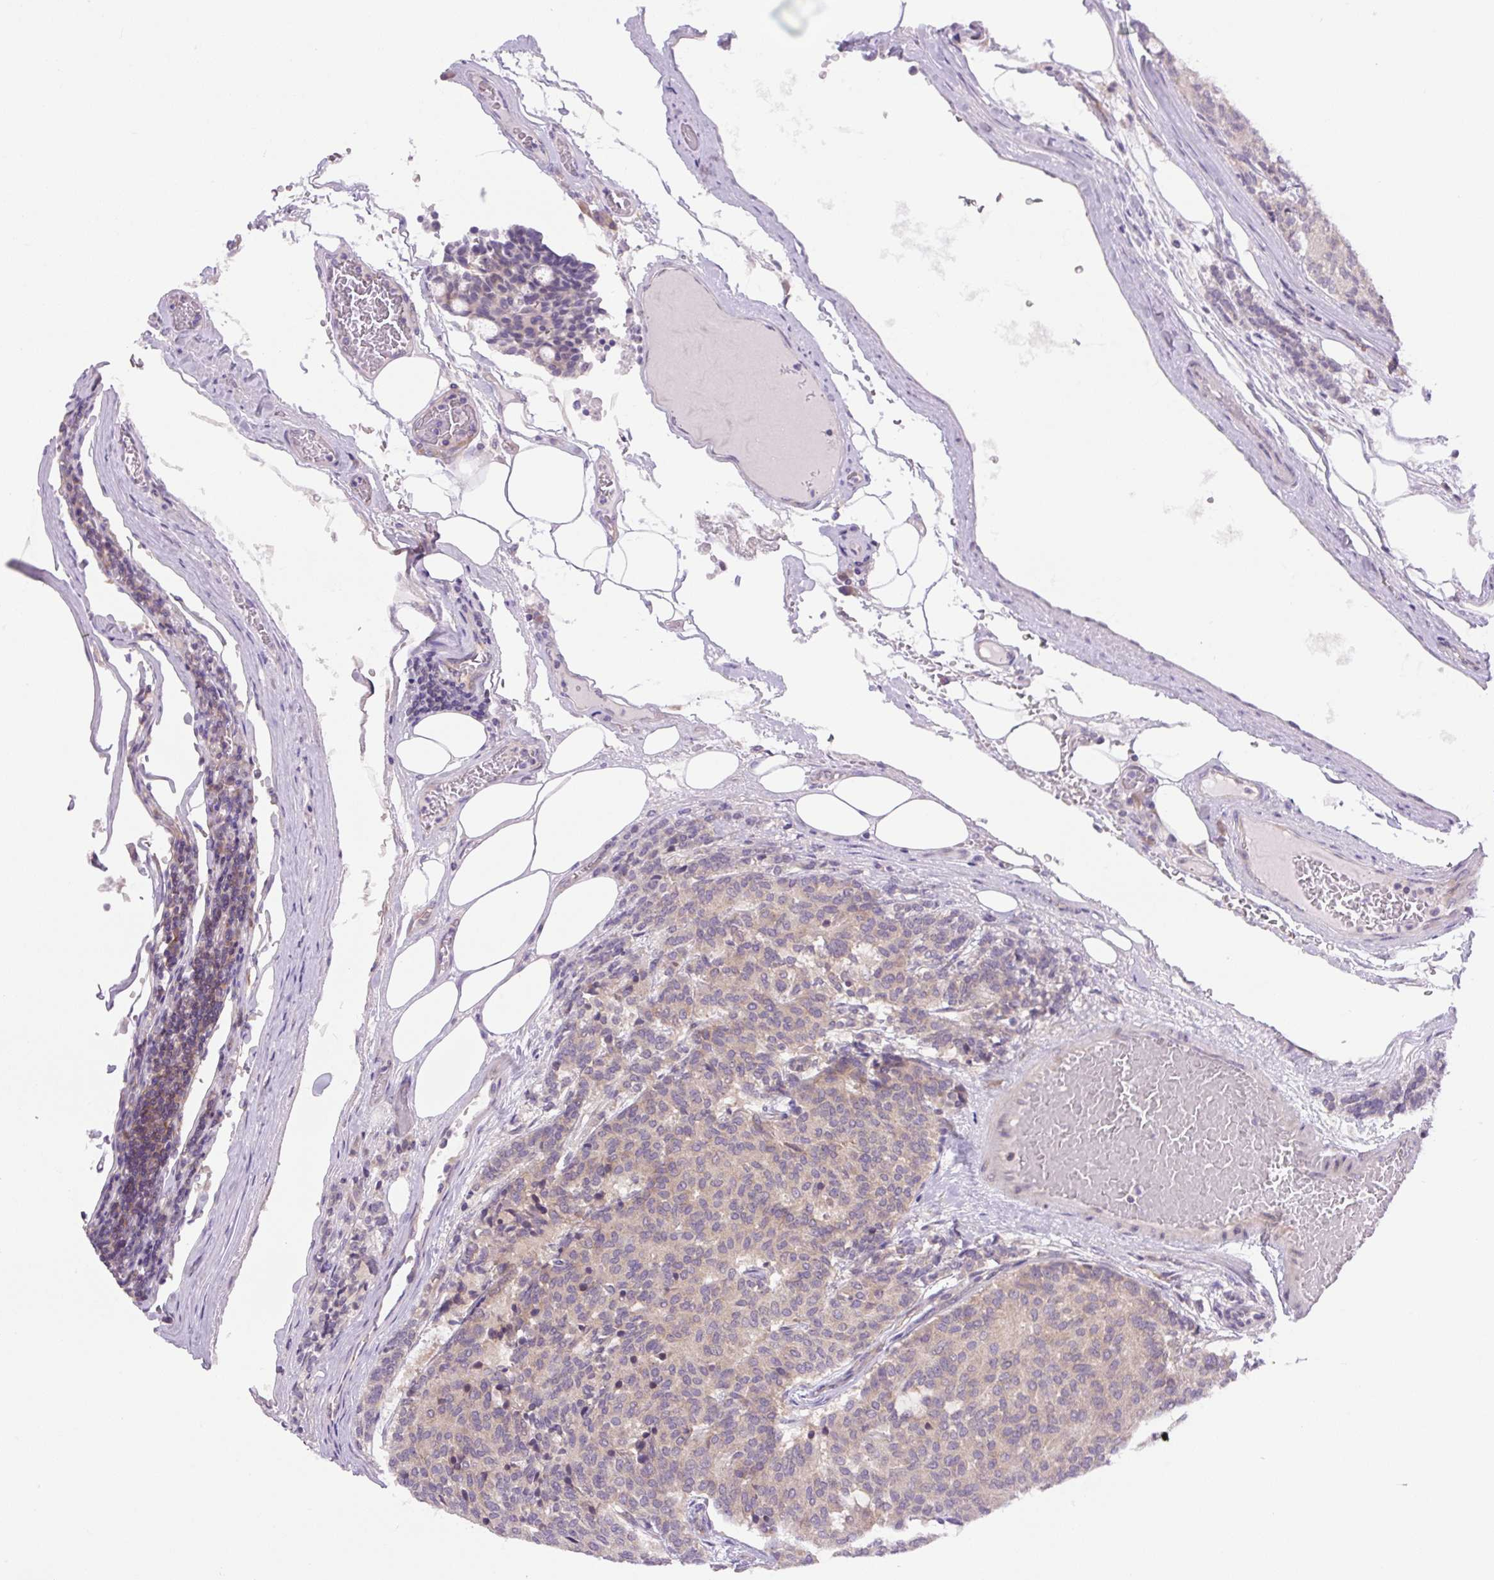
{"staining": {"intensity": "weak", "quantity": "<25%", "location": "cytoplasmic/membranous"}, "tissue": "carcinoid", "cell_type": "Tumor cells", "image_type": "cancer", "snomed": [{"axis": "morphology", "description": "Carcinoid, malignant, NOS"}, {"axis": "topography", "description": "Pancreas"}], "caption": "A high-resolution micrograph shows immunohistochemistry (IHC) staining of malignant carcinoid, which demonstrates no significant positivity in tumor cells. (Immunohistochemistry, brightfield microscopy, high magnification).", "gene": "MINK1", "patient": {"sex": "female", "age": 54}}